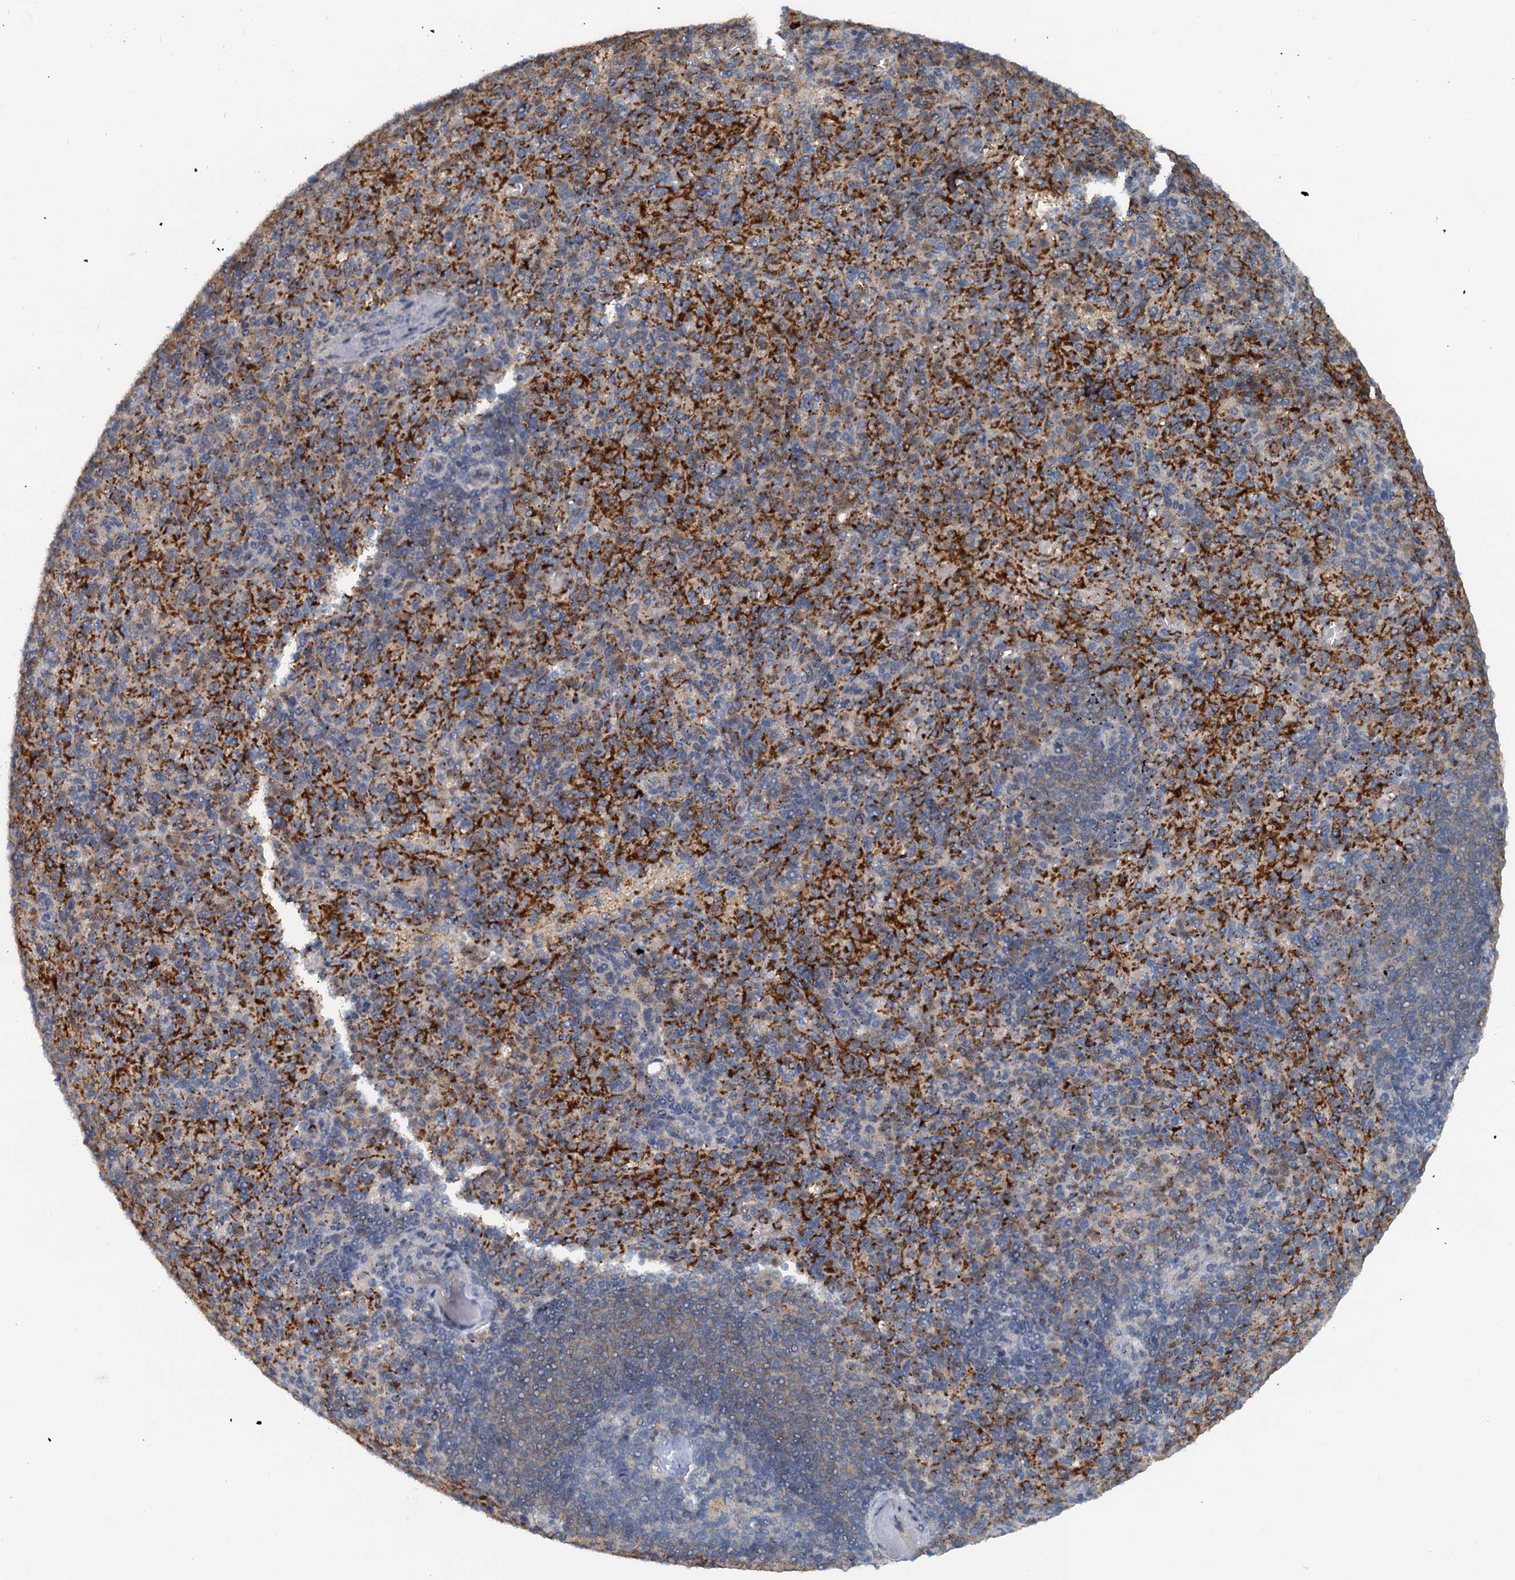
{"staining": {"intensity": "strong", "quantity": ">75%", "location": "cytoplasmic/membranous"}, "tissue": "spleen", "cell_type": "Cells in red pulp", "image_type": "normal", "snomed": [{"axis": "morphology", "description": "Normal tissue, NOS"}, {"axis": "topography", "description": "Spleen"}], "caption": "Brown immunohistochemical staining in unremarkable human spleen exhibits strong cytoplasmic/membranous positivity in approximately >75% of cells in red pulp. The protein of interest is stained brown, and the nuclei are stained in blue (DAB IHC with brightfield microscopy, high magnification).", "gene": "GCLM", "patient": {"sex": "female", "age": 74}}